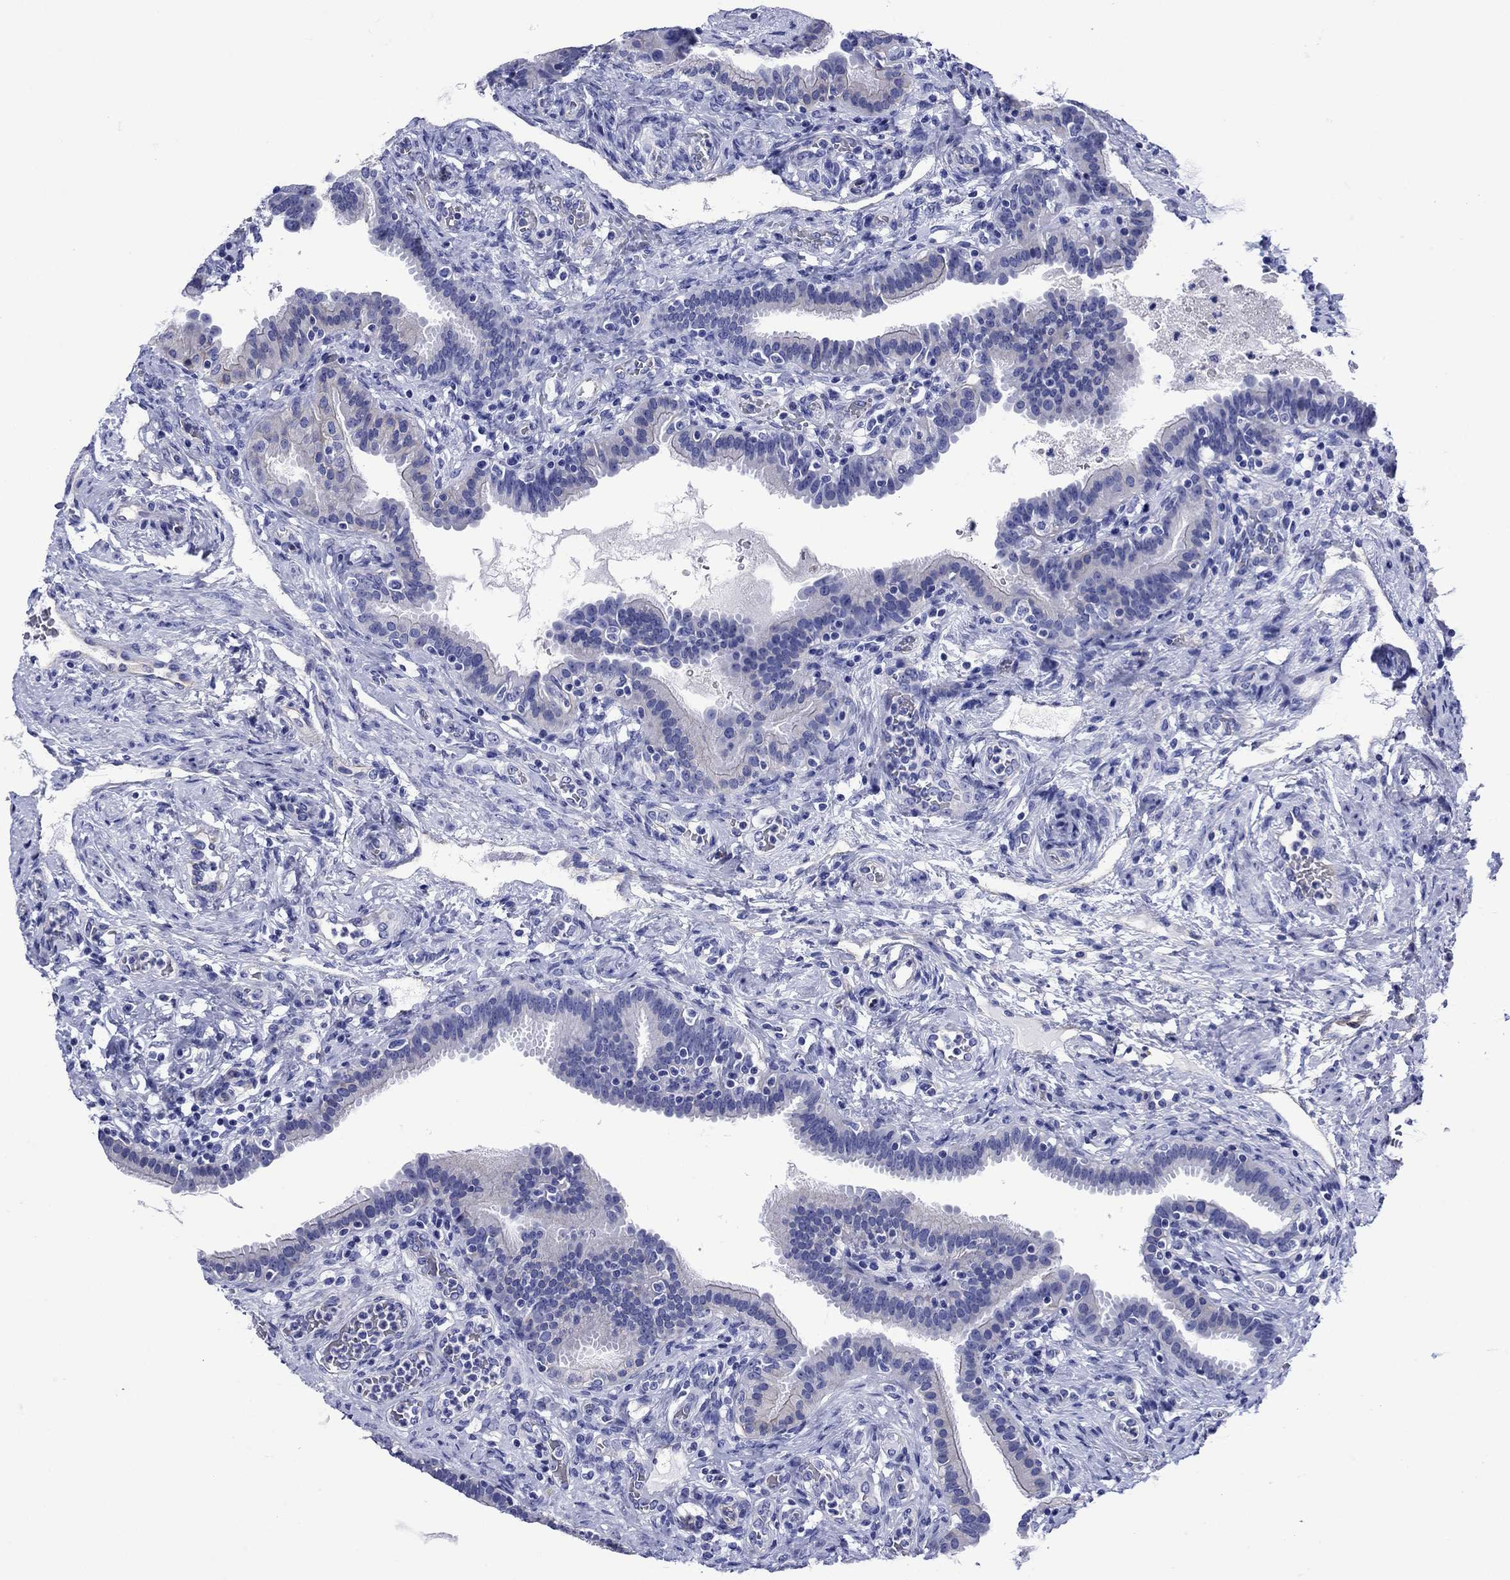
{"staining": {"intensity": "negative", "quantity": "none", "location": "none"}, "tissue": "fallopian tube", "cell_type": "Glandular cells", "image_type": "normal", "snomed": [{"axis": "morphology", "description": "Normal tissue, NOS"}, {"axis": "topography", "description": "Fallopian tube"}, {"axis": "topography", "description": "Ovary"}], "caption": "A high-resolution image shows IHC staining of normal fallopian tube, which reveals no significant positivity in glandular cells.", "gene": "SLC1A2", "patient": {"sex": "female", "age": 41}}